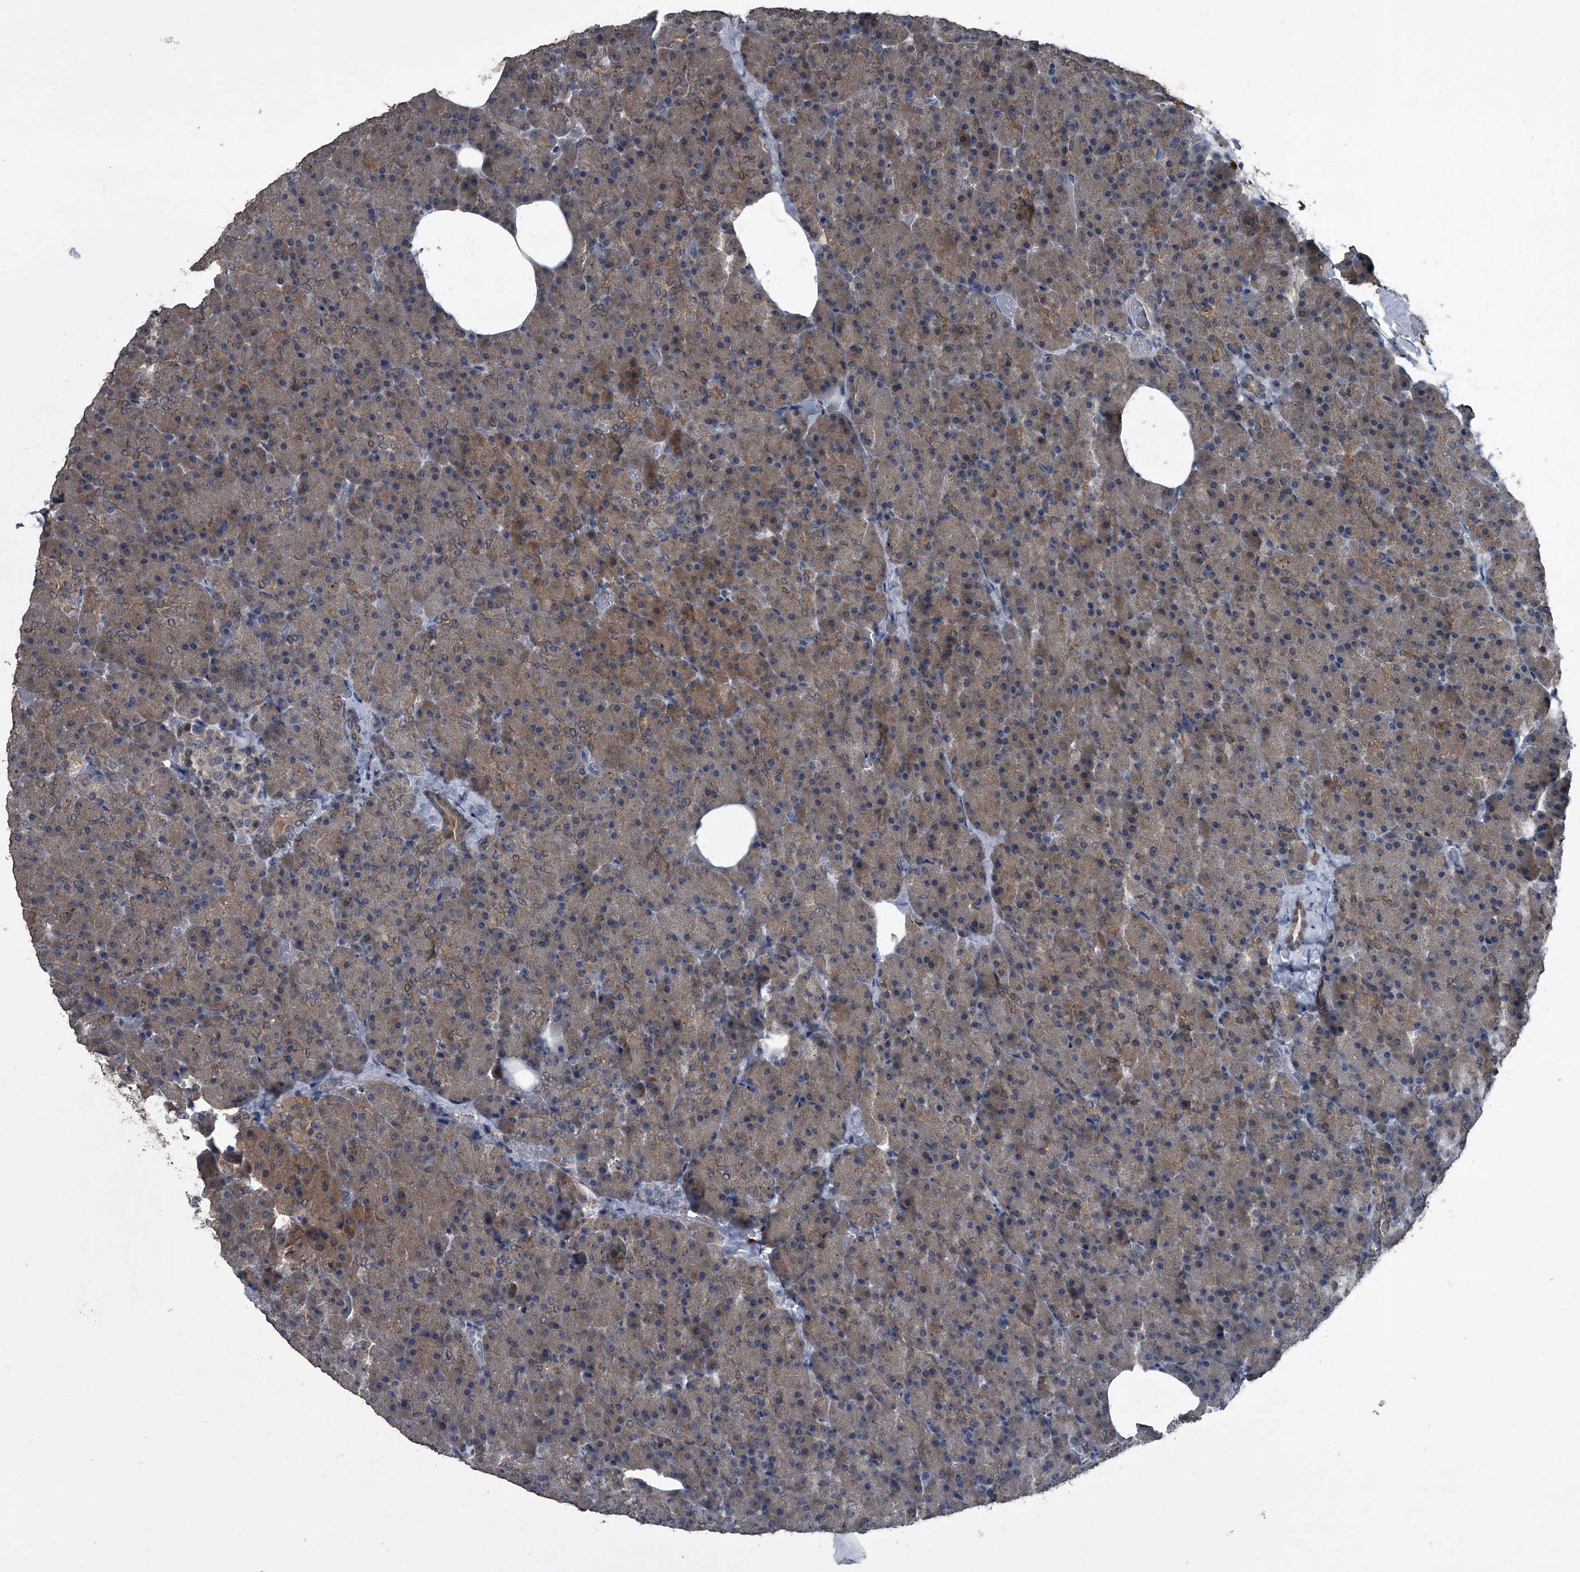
{"staining": {"intensity": "weak", "quantity": ">75%", "location": "cytoplasmic/membranous"}, "tissue": "pancreas", "cell_type": "Exocrine glandular cells", "image_type": "normal", "snomed": [{"axis": "morphology", "description": "Normal tissue, NOS"}, {"axis": "morphology", "description": "Carcinoid, malignant, NOS"}, {"axis": "topography", "description": "Pancreas"}], "caption": "IHC of benign human pancreas reveals low levels of weak cytoplasmic/membranous expression in approximately >75% of exocrine glandular cells.", "gene": "OARD1", "patient": {"sex": "female", "age": 35}}